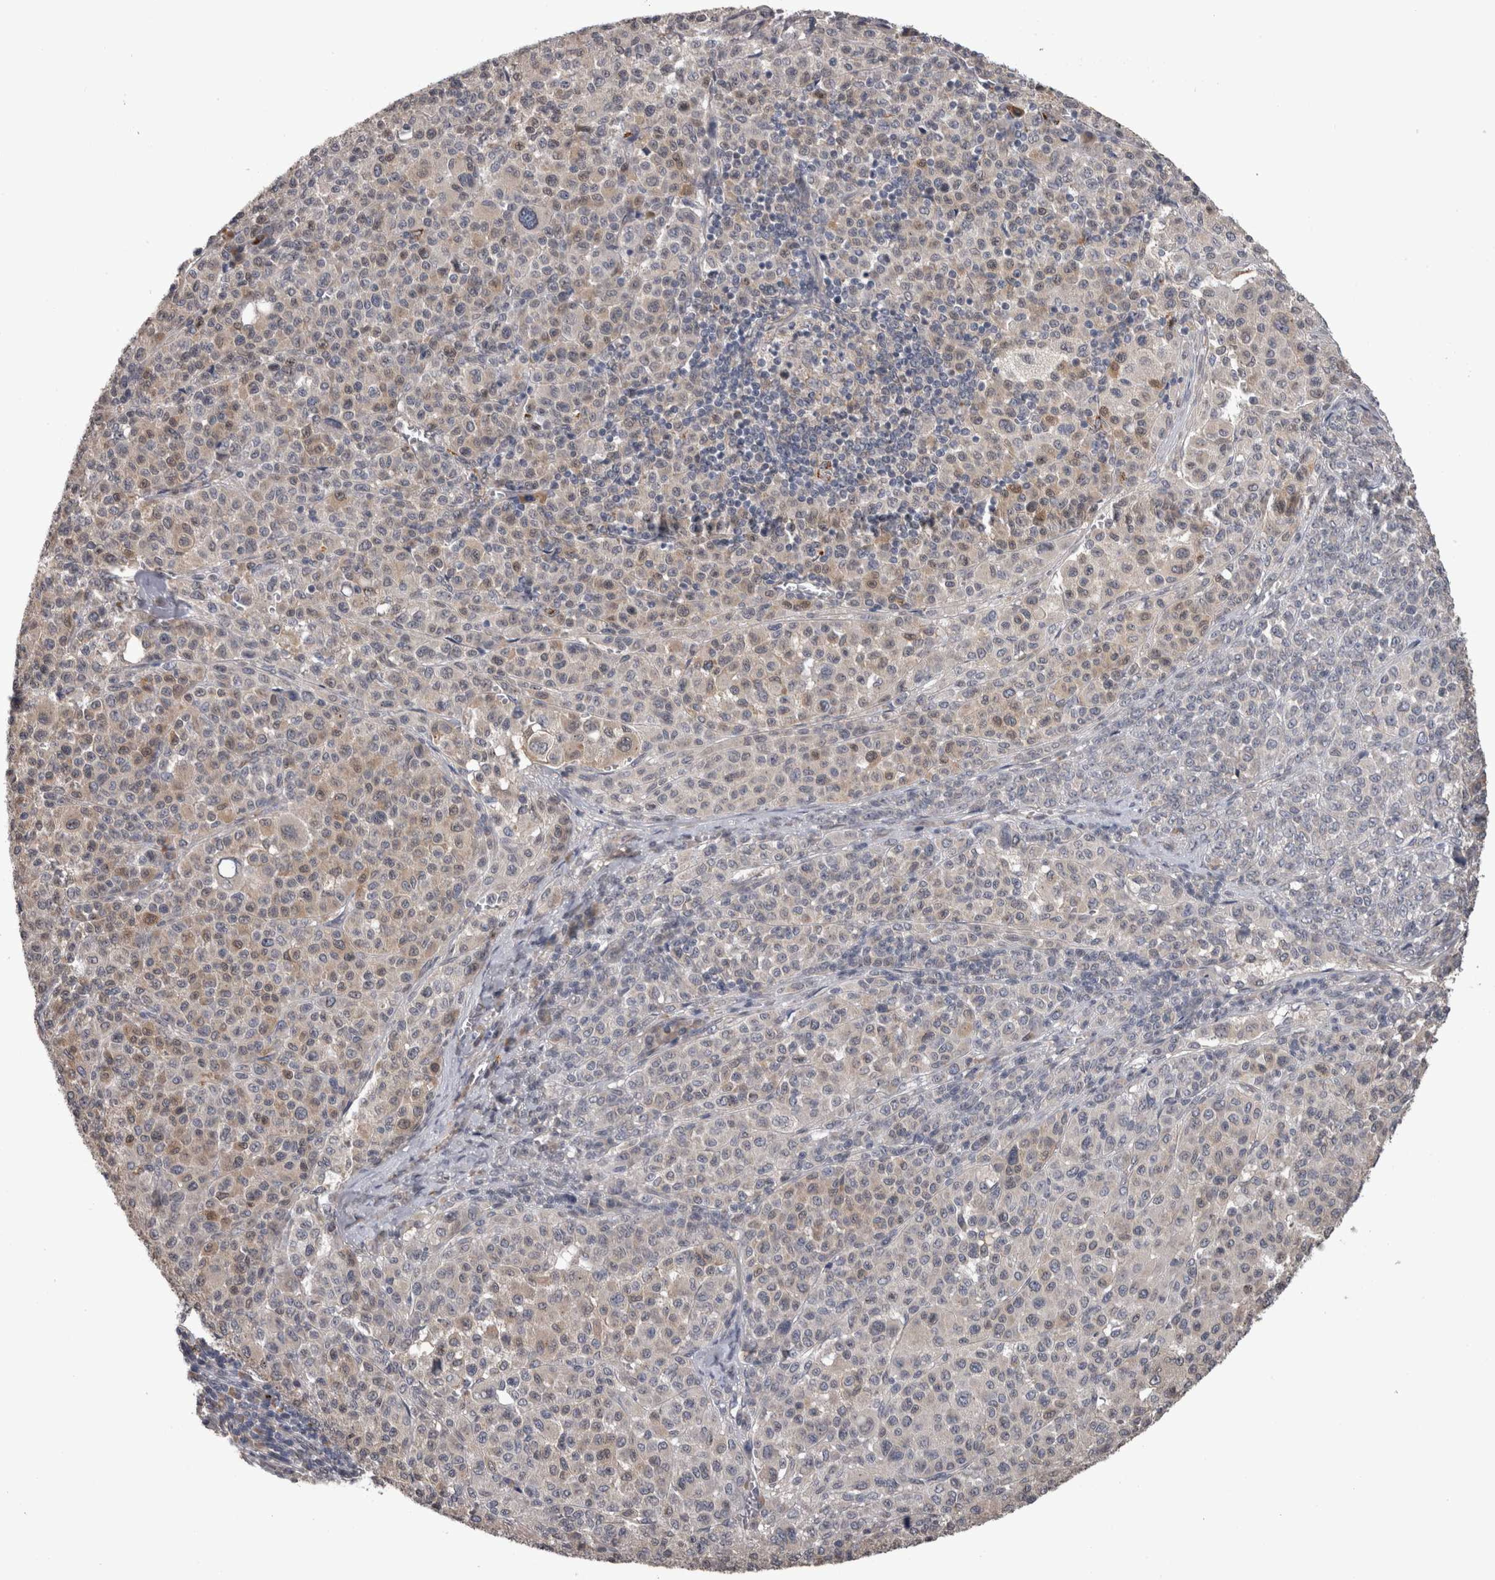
{"staining": {"intensity": "weak", "quantity": "<25%", "location": "cytoplasmic/membranous"}, "tissue": "melanoma", "cell_type": "Tumor cells", "image_type": "cancer", "snomed": [{"axis": "morphology", "description": "Malignant melanoma, Metastatic site"}, {"axis": "topography", "description": "Skin"}], "caption": "High magnification brightfield microscopy of malignant melanoma (metastatic site) stained with DAB (brown) and counterstained with hematoxylin (blue): tumor cells show no significant expression.", "gene": "STC1", "patient": {"sex": "female", "age": 74}}